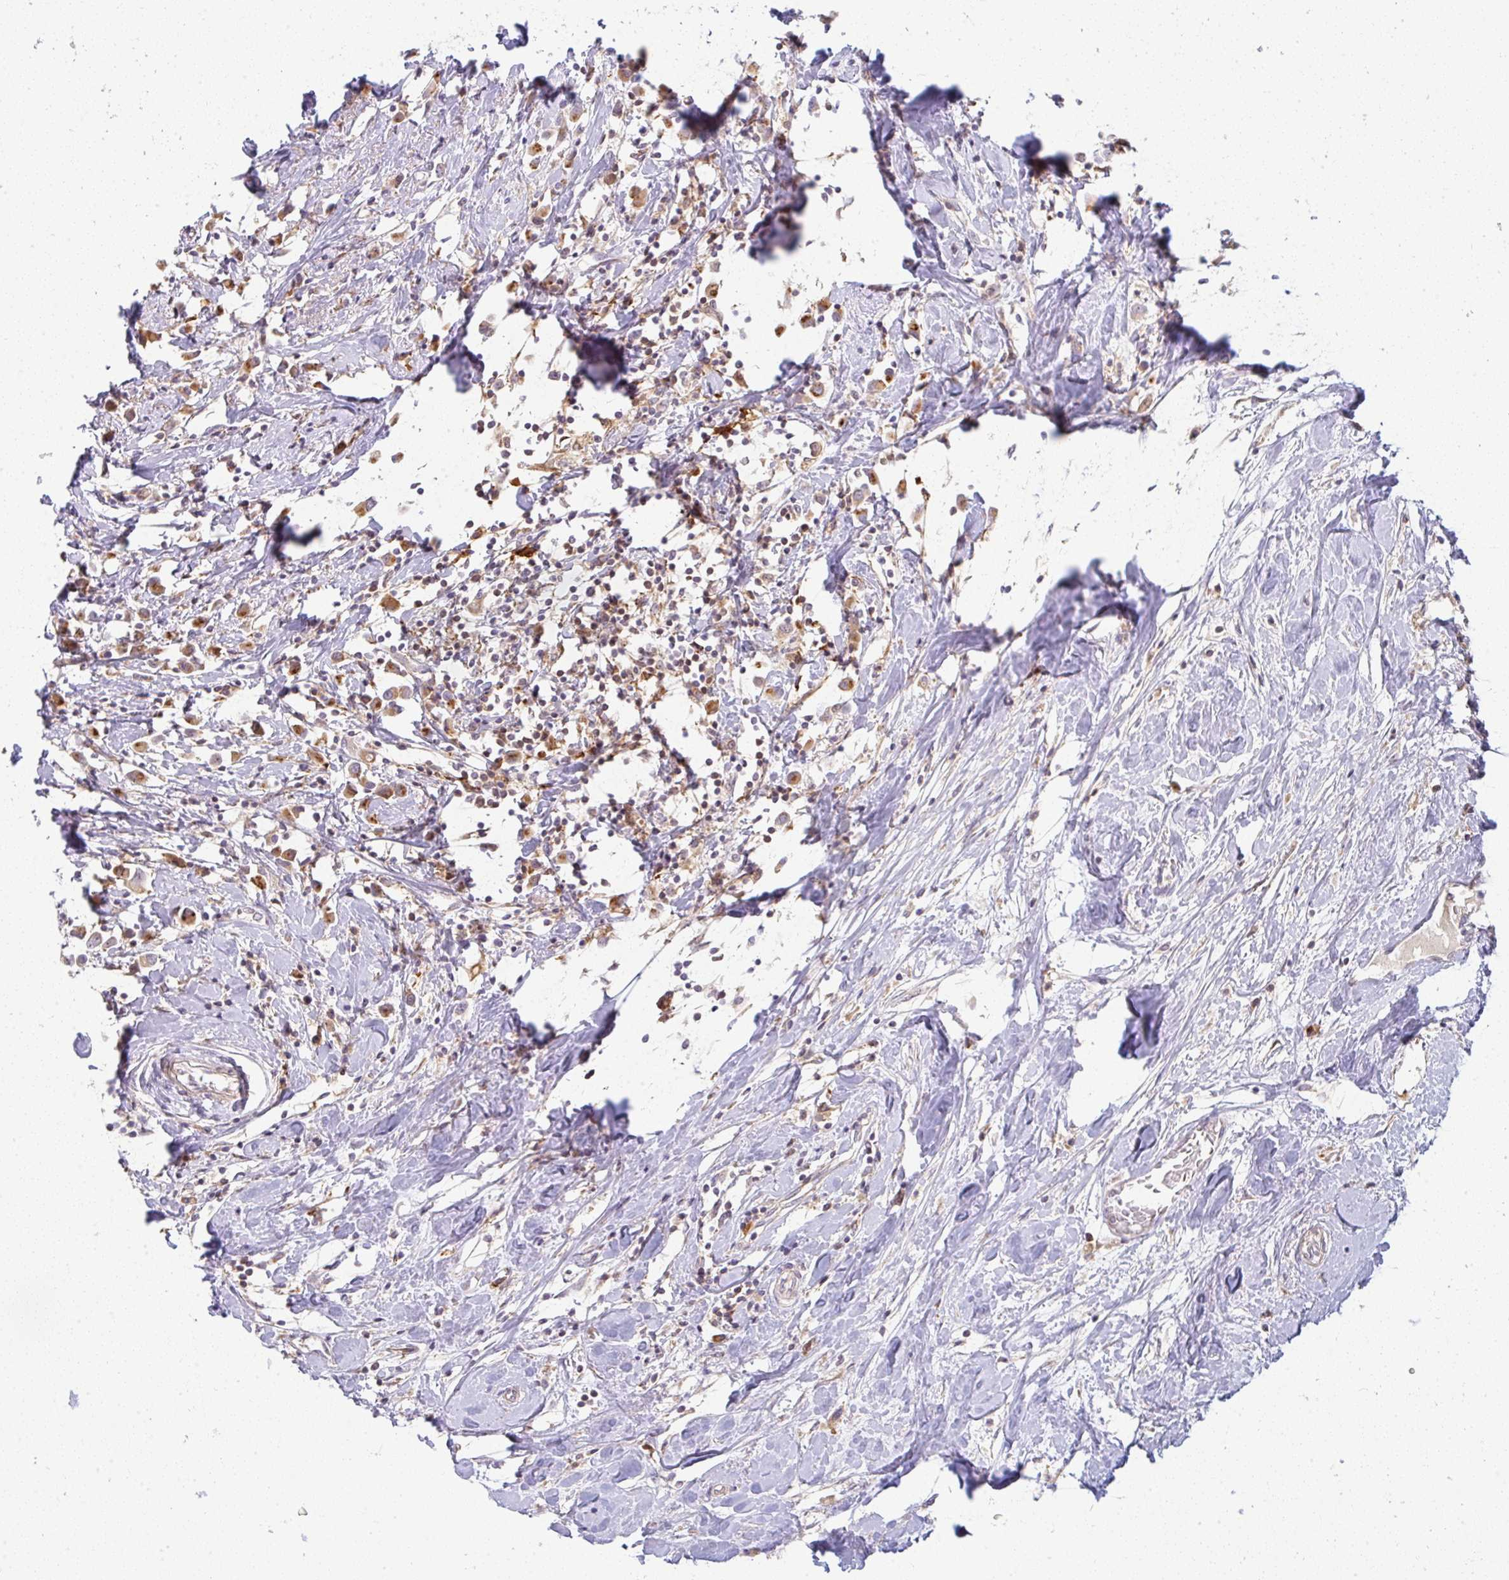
{"staining": {"intensity": "moderate", "quantity": ">75%", "location": "cytoplasmic/membranous"}, "tissue": "breast cancer", "cell_type": "Tumor cells", "image_type": "cancer", "snomed": [{"axis": "morphology", "description": "Duct carcinoma"}, {"axis": "topography", "description": "Breast"}], "caption": "Breast intraductal carcinoma tissue exhibits moderate cytoplasmic/membranous staining in about >75% of tumor cells", "gene": "MOB1A", "patient": {"sex": "female", "age": 61}}